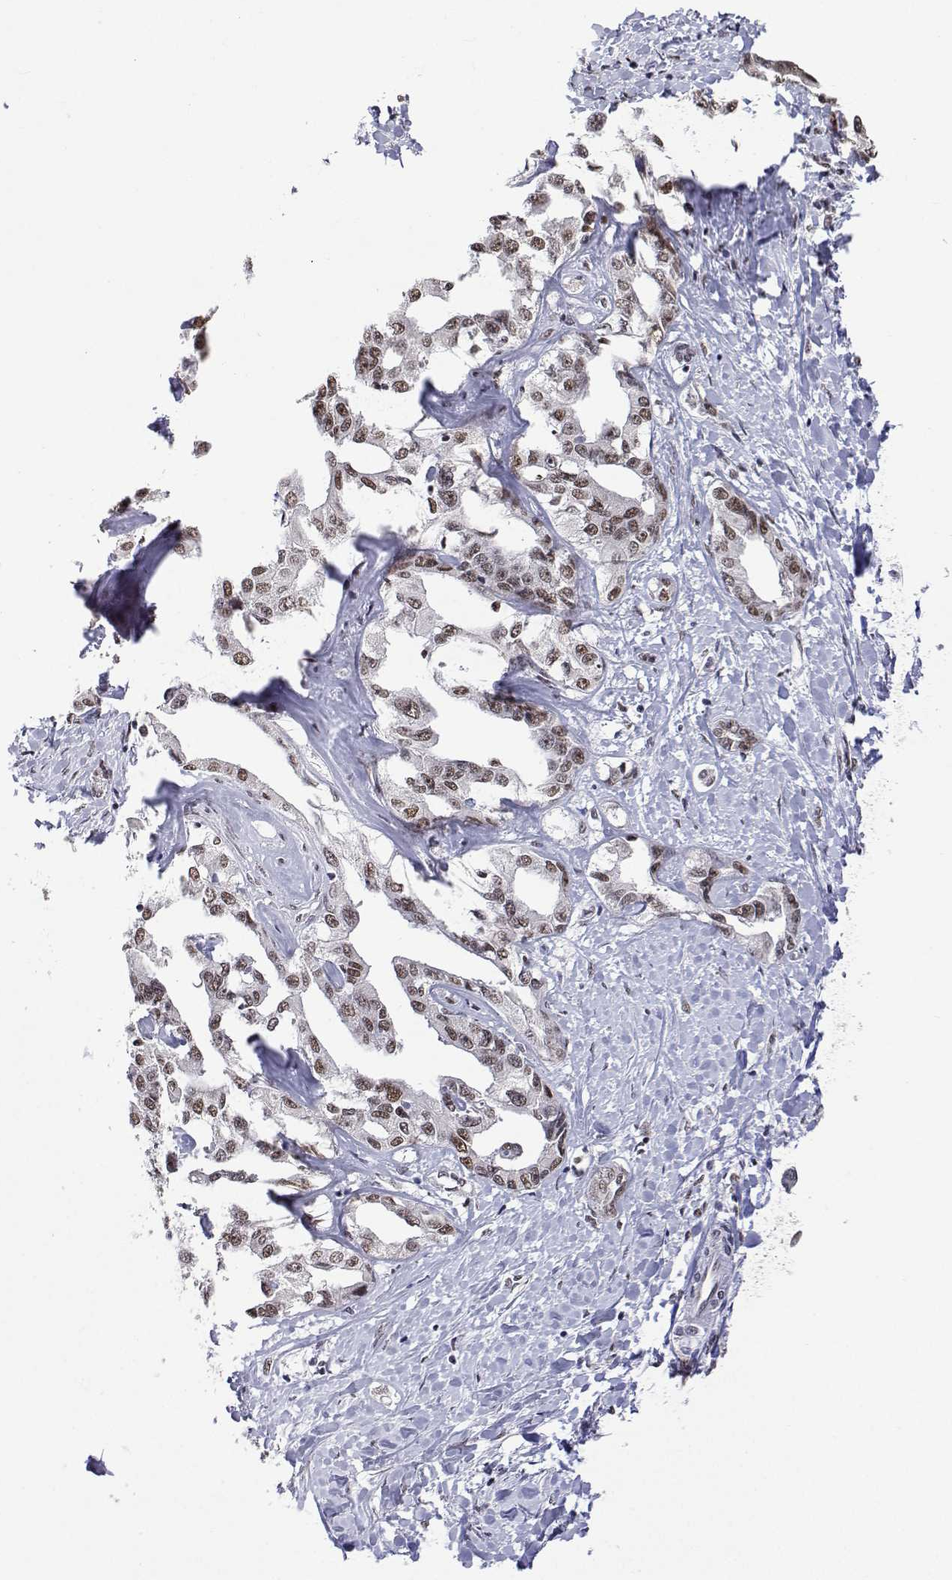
{"staining": {"intensity": "moderate", "quantity": ">75%", "location": "nuclear"}, "tissue": "liver cancer", "cell_type": "Tumor cells", "image_type": "cancer", "snomed": [{"axis": "morphology", "description": "Cholangiocarcinoma"}, {"axis": "topography", "description": "Liver"}], "caption": "Immunohistochemical staining of human cholangiocarcinoma (liver) displays medium levels of moderate nuclear staining in approximately >75% of tumor cells.", "gene": "ADAR", "patient": {"sex": "male", "age": 59}}